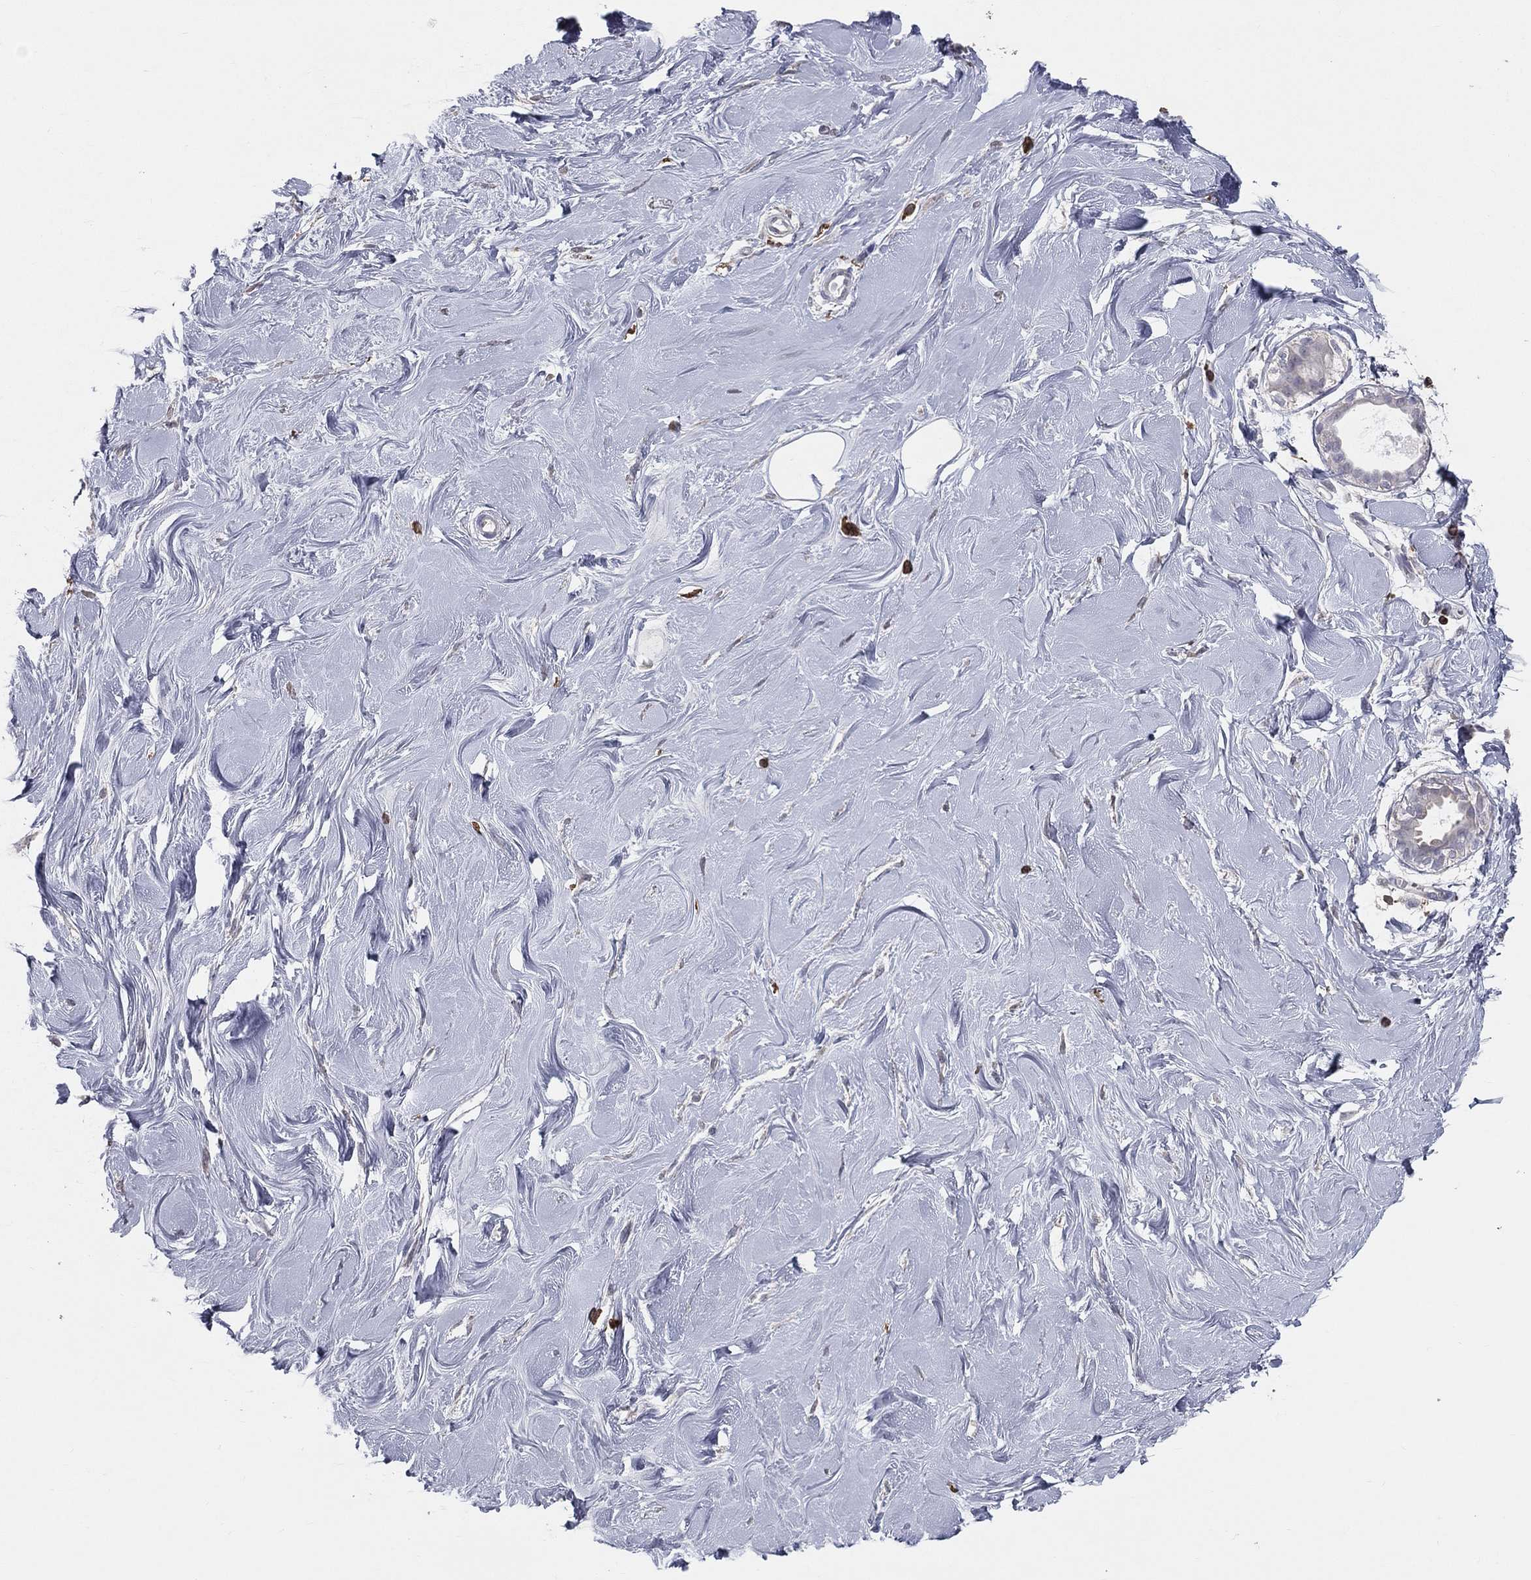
{"staining": {"intensity": "negative", "quantity": "none", "location": "none"}, "tissue": "soft tissue", "cell_type": "Fibroblasts", "image_type": "normal", "snomed": [{"axis": "morphology", "description": "Normal tissue, NOS"}, {"axis": "topography", "description": "Breast"}], "caption": "Immunohistochemical staining of unremarkable soft tissue exhibits no significant staining in fibroblasts.", "gene": "PSTPIP1", "patient": {"sex": "female", "age": 49}}